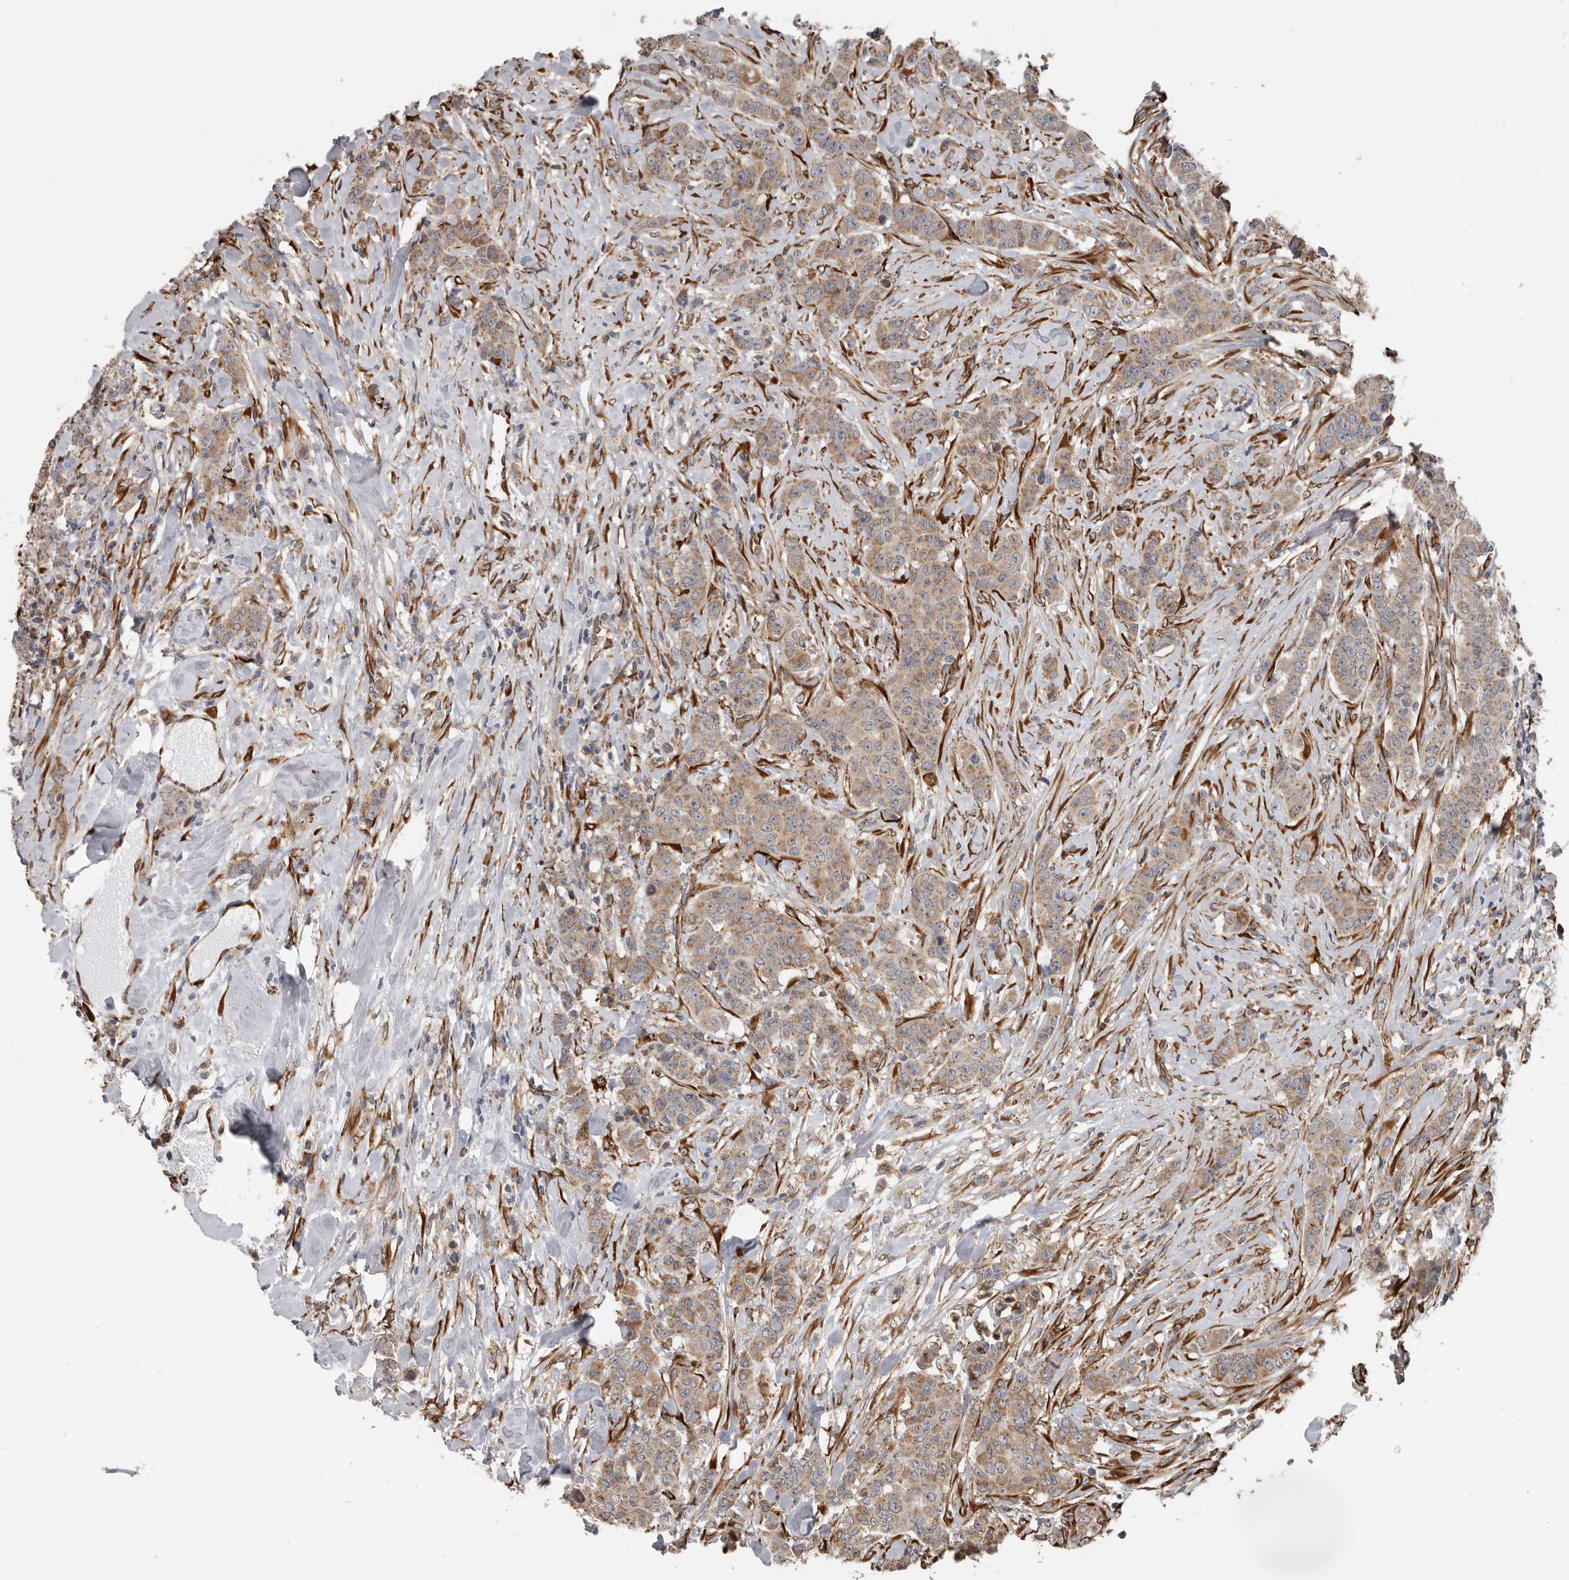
{"staining": {"intensity": "weak", "quantity": ">75%", "location": "cytoplasmic/membranous"}, "tissue": "breast cancer", "cell_type": "Tumor cells", "image_type": "cancer", "snomed": [{"axis": "morphology", "description": "Duct carcinoma"}, {"axis": "topography", "description": "Breast"}], "caption": "Weak cytoplasmic/membranous expression for a protein is identified in approximately >75% of tumor cells of breast cancer using immunohistochemistry (IHC).", "gene": "CEP350", "patient": {"sex": "female", "age": 40}}